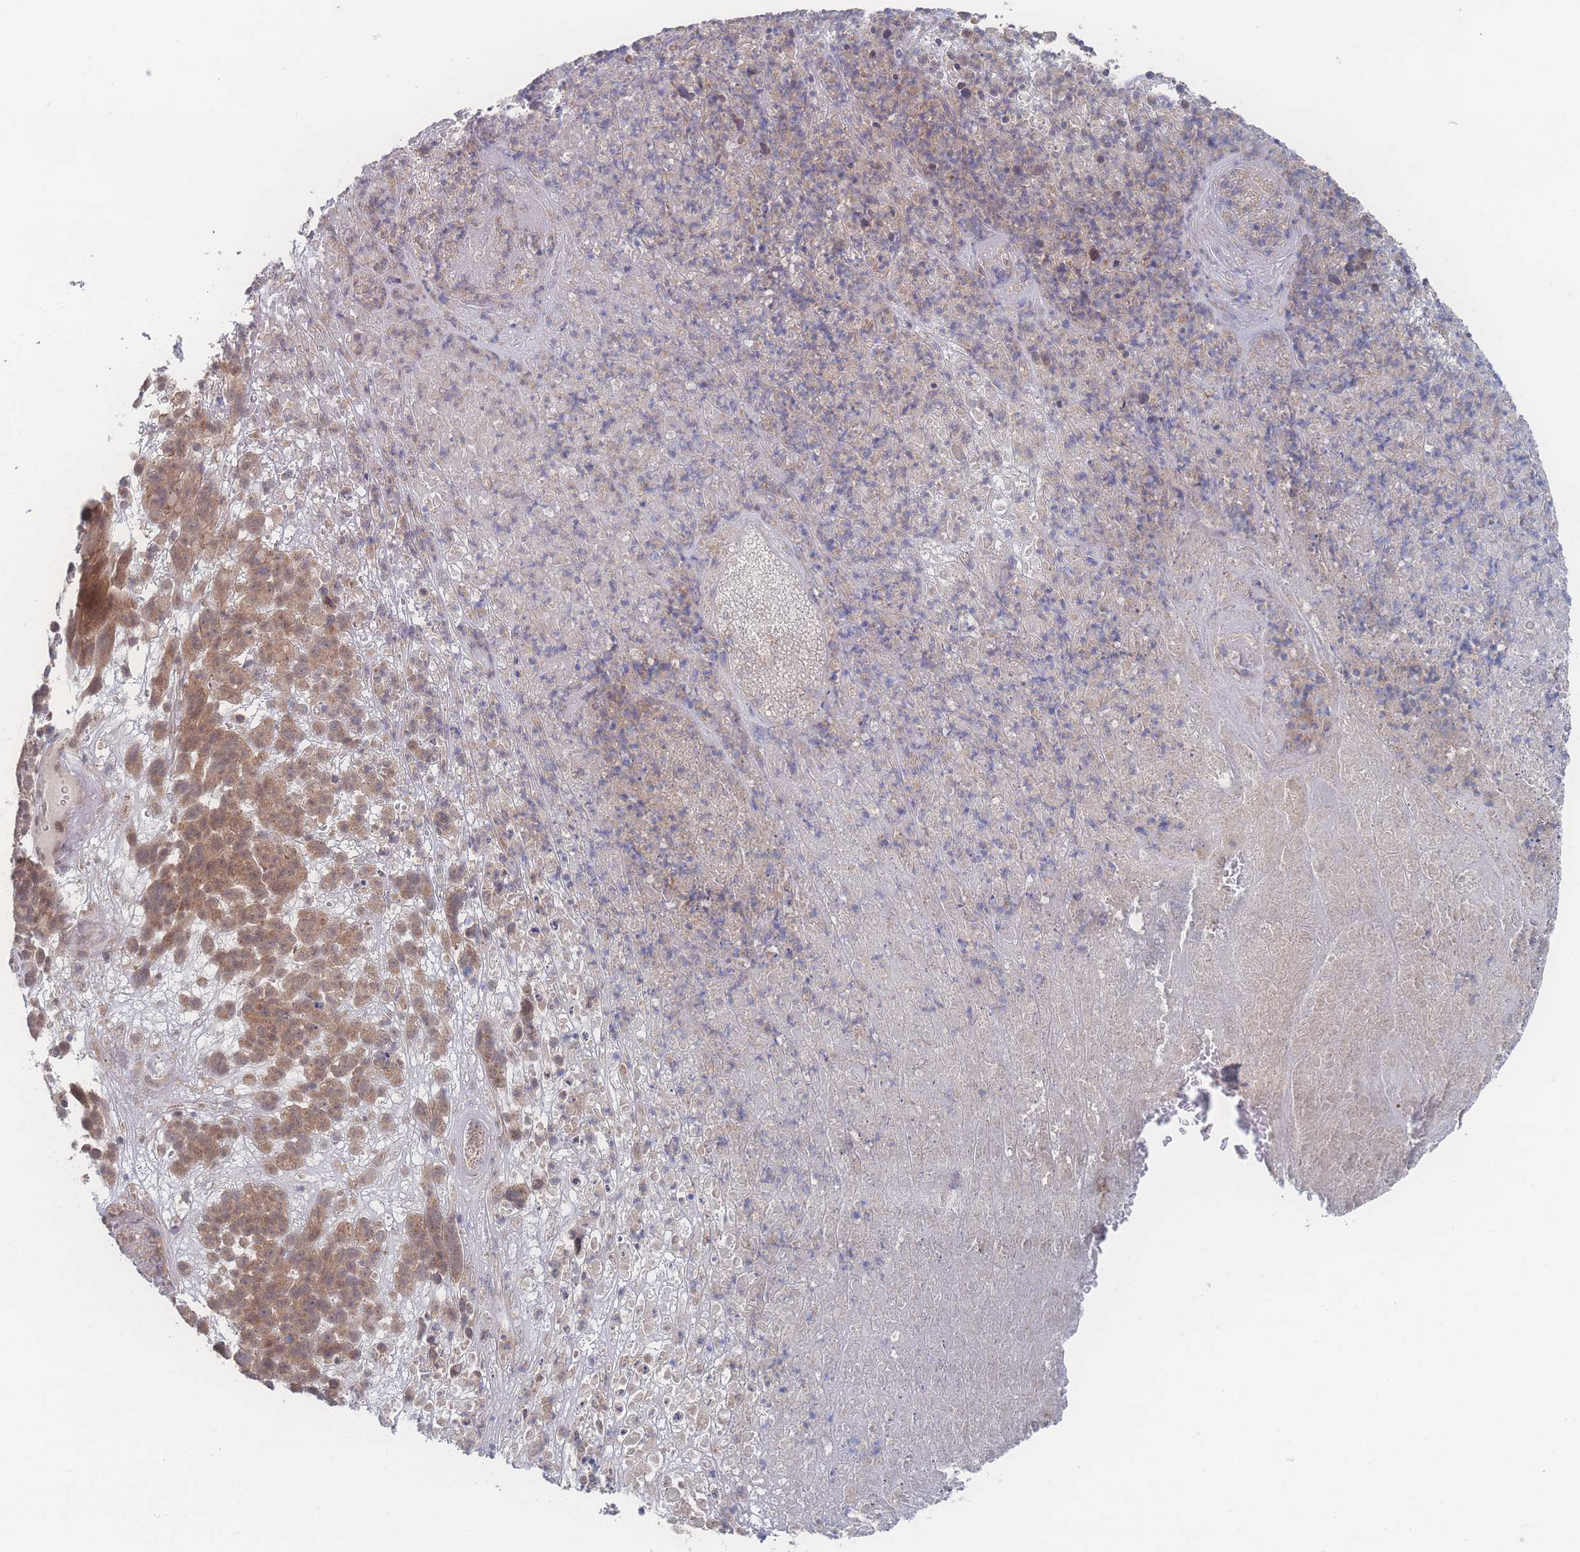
{"staining": {"intensity": "moderate", "quantity": ">75%", "location": "cytoplasmic/membranous"}, "tissue": "melanoma", "cell_type": "Tumor cells", "image_type": "cancer", "snomed": [{"axis": "morphology", "description": "Malignant melanoma, NOS"}, {"axis": "topography", "description": "Skin"}], "caption": "A photomicrograph of melanoma stained for a protein displays moderate cytoplasmic/membranous brown staining in tumor cells. (Brightfield microscopy of DAB IHC at high magnification).", "gene": "NBEAL1", "patient": {"sex": "male", "age": 49}}